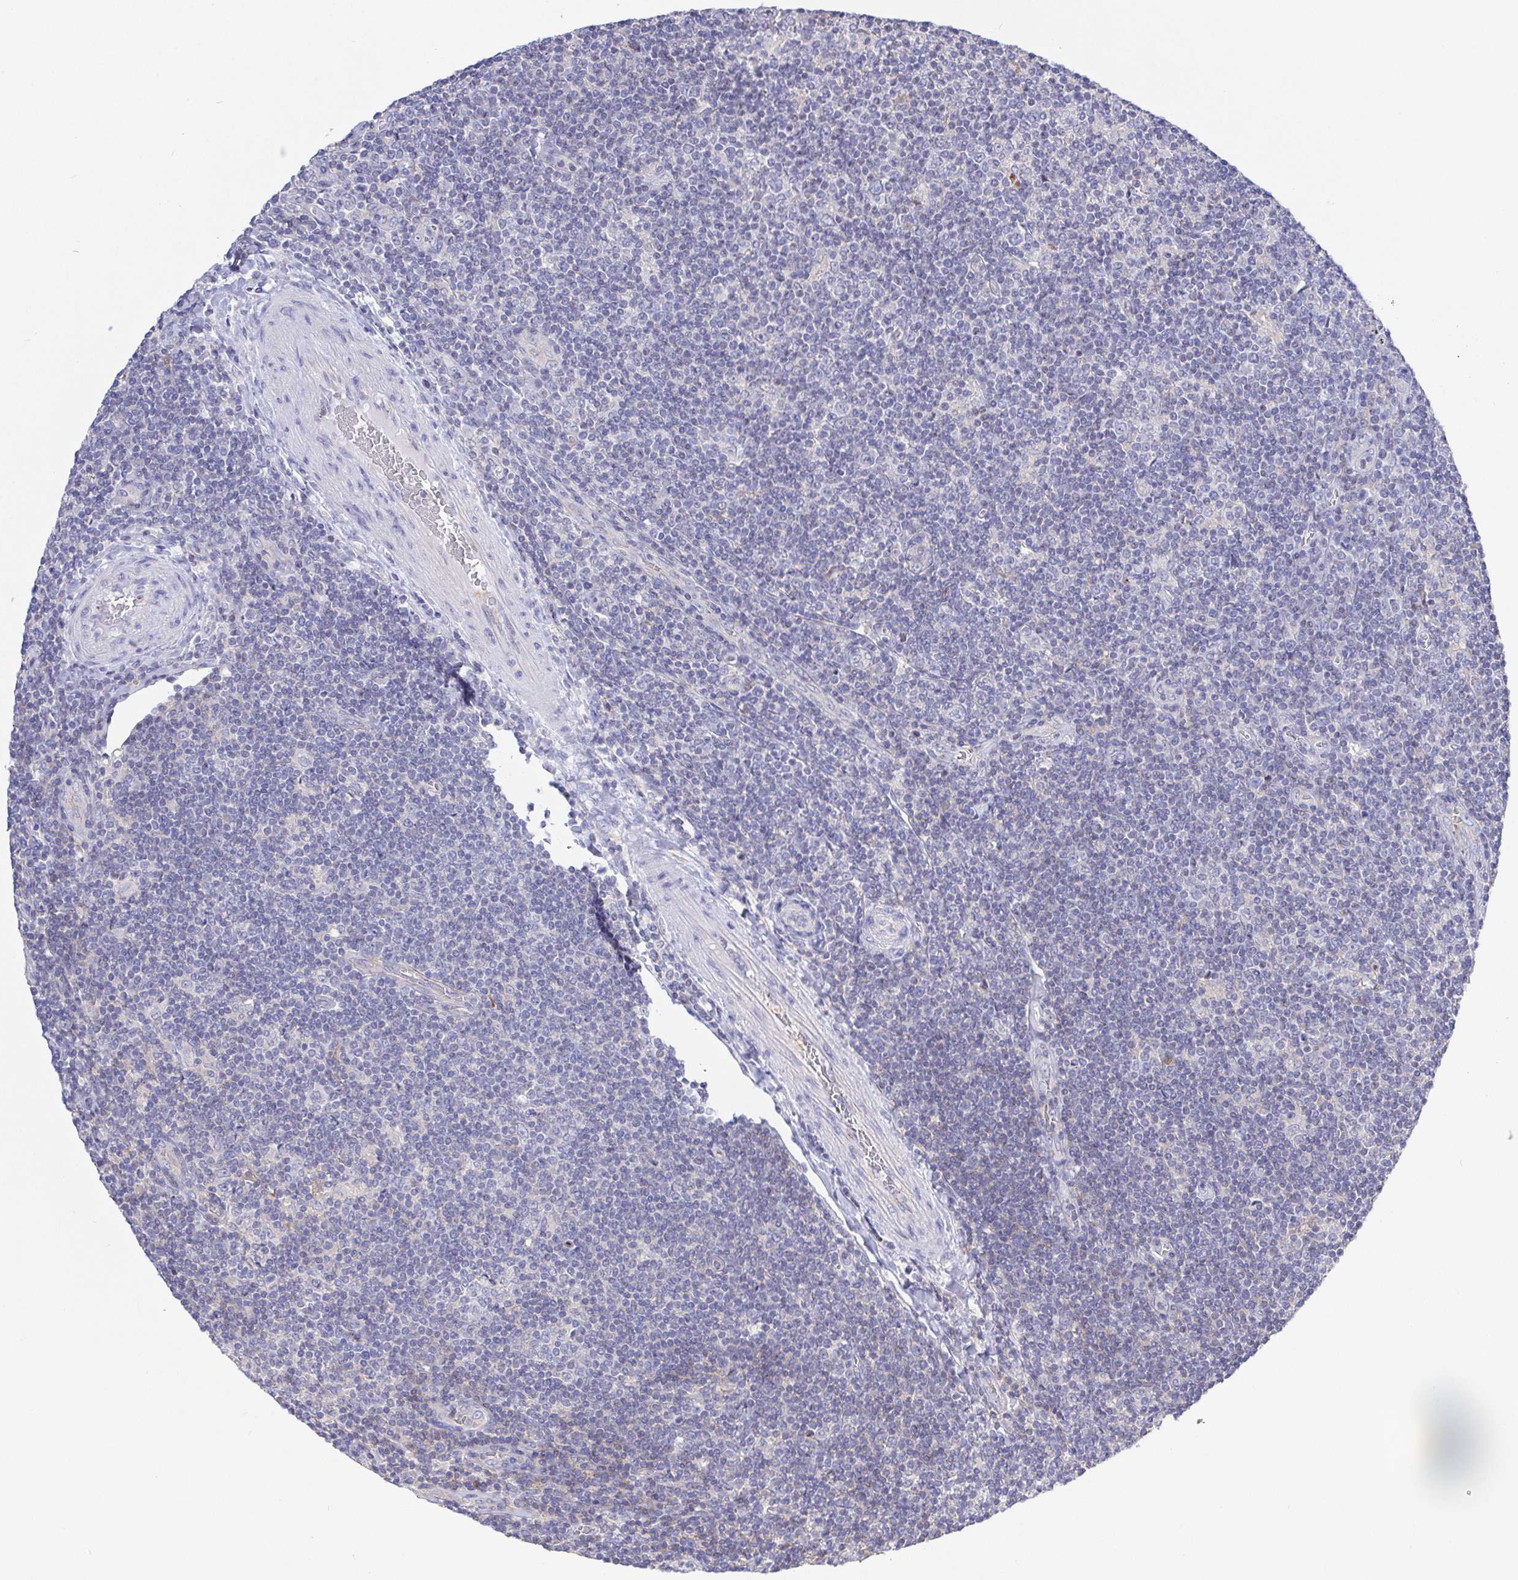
{"staining": {"intensity": "negative", "quantity": "none", "location": "none"}, "tissue": "lymphoma", "cell_type": "Tumor cells", "image_type": "cancer", "snomed": [{"axis": "morphology", "description": "Hodgkin's disease, NOS"}, {"axis": "topography", "description": "Lymph node"}], "caption": "Tumor cells are negative for protein expression in human lymphoma.", "gene": "PRG3", "patient": {"sex": "male", "age": 40}}